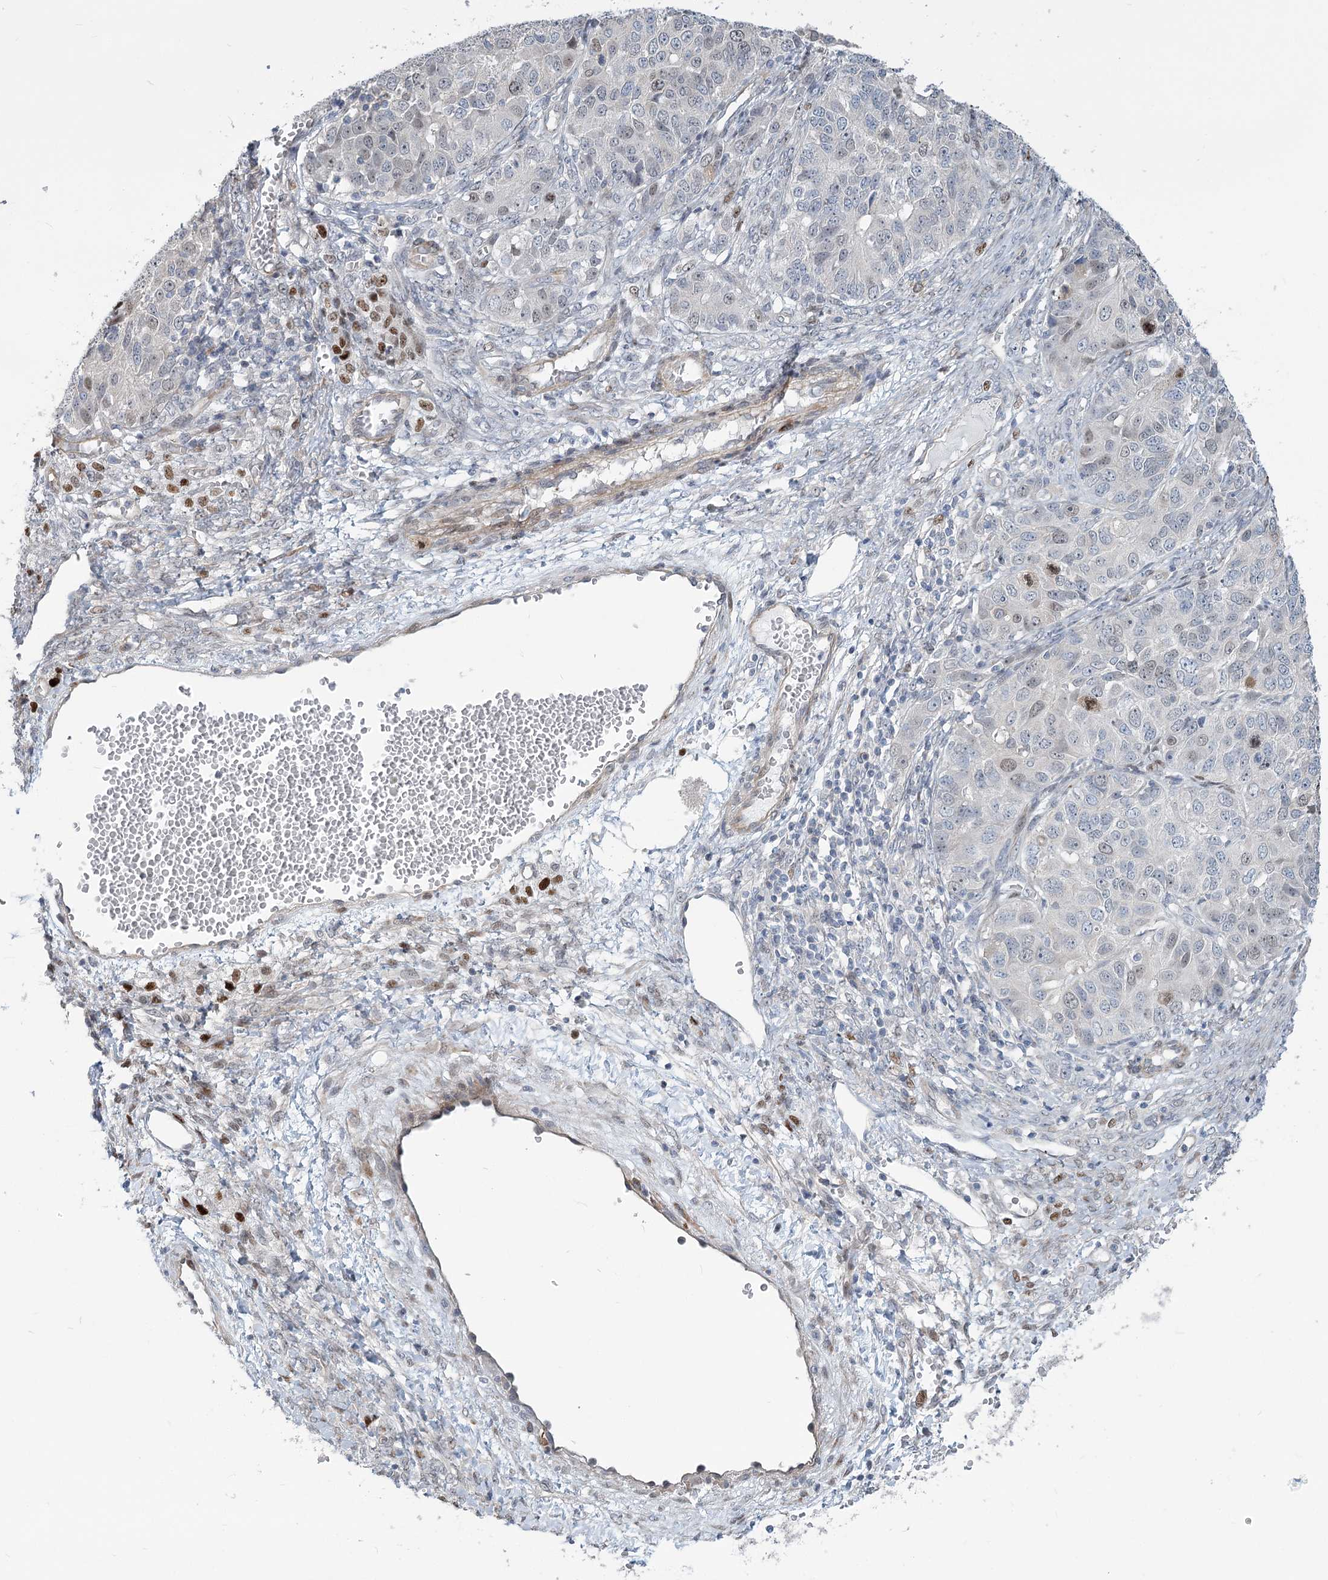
{"staining": {"intensity": "moderate", "quantity": "<25%", "location": "nuclear"}, "tissue": "ovarian cancer", "cell_type": "Tumor cells", "image_type": "cancer", "snomed": [{"axis": "morphology", "description": "Carcinoma, endometroid"}, {"axis": "topography", "description": "Ovary"}], "caption": "Human ovarian endometroid carcinoma stained with a protein marker exhibits moderate staining in tumor cells.", "gene": "ABITRAM", "patient": {"sex": "female", "age": 51}}